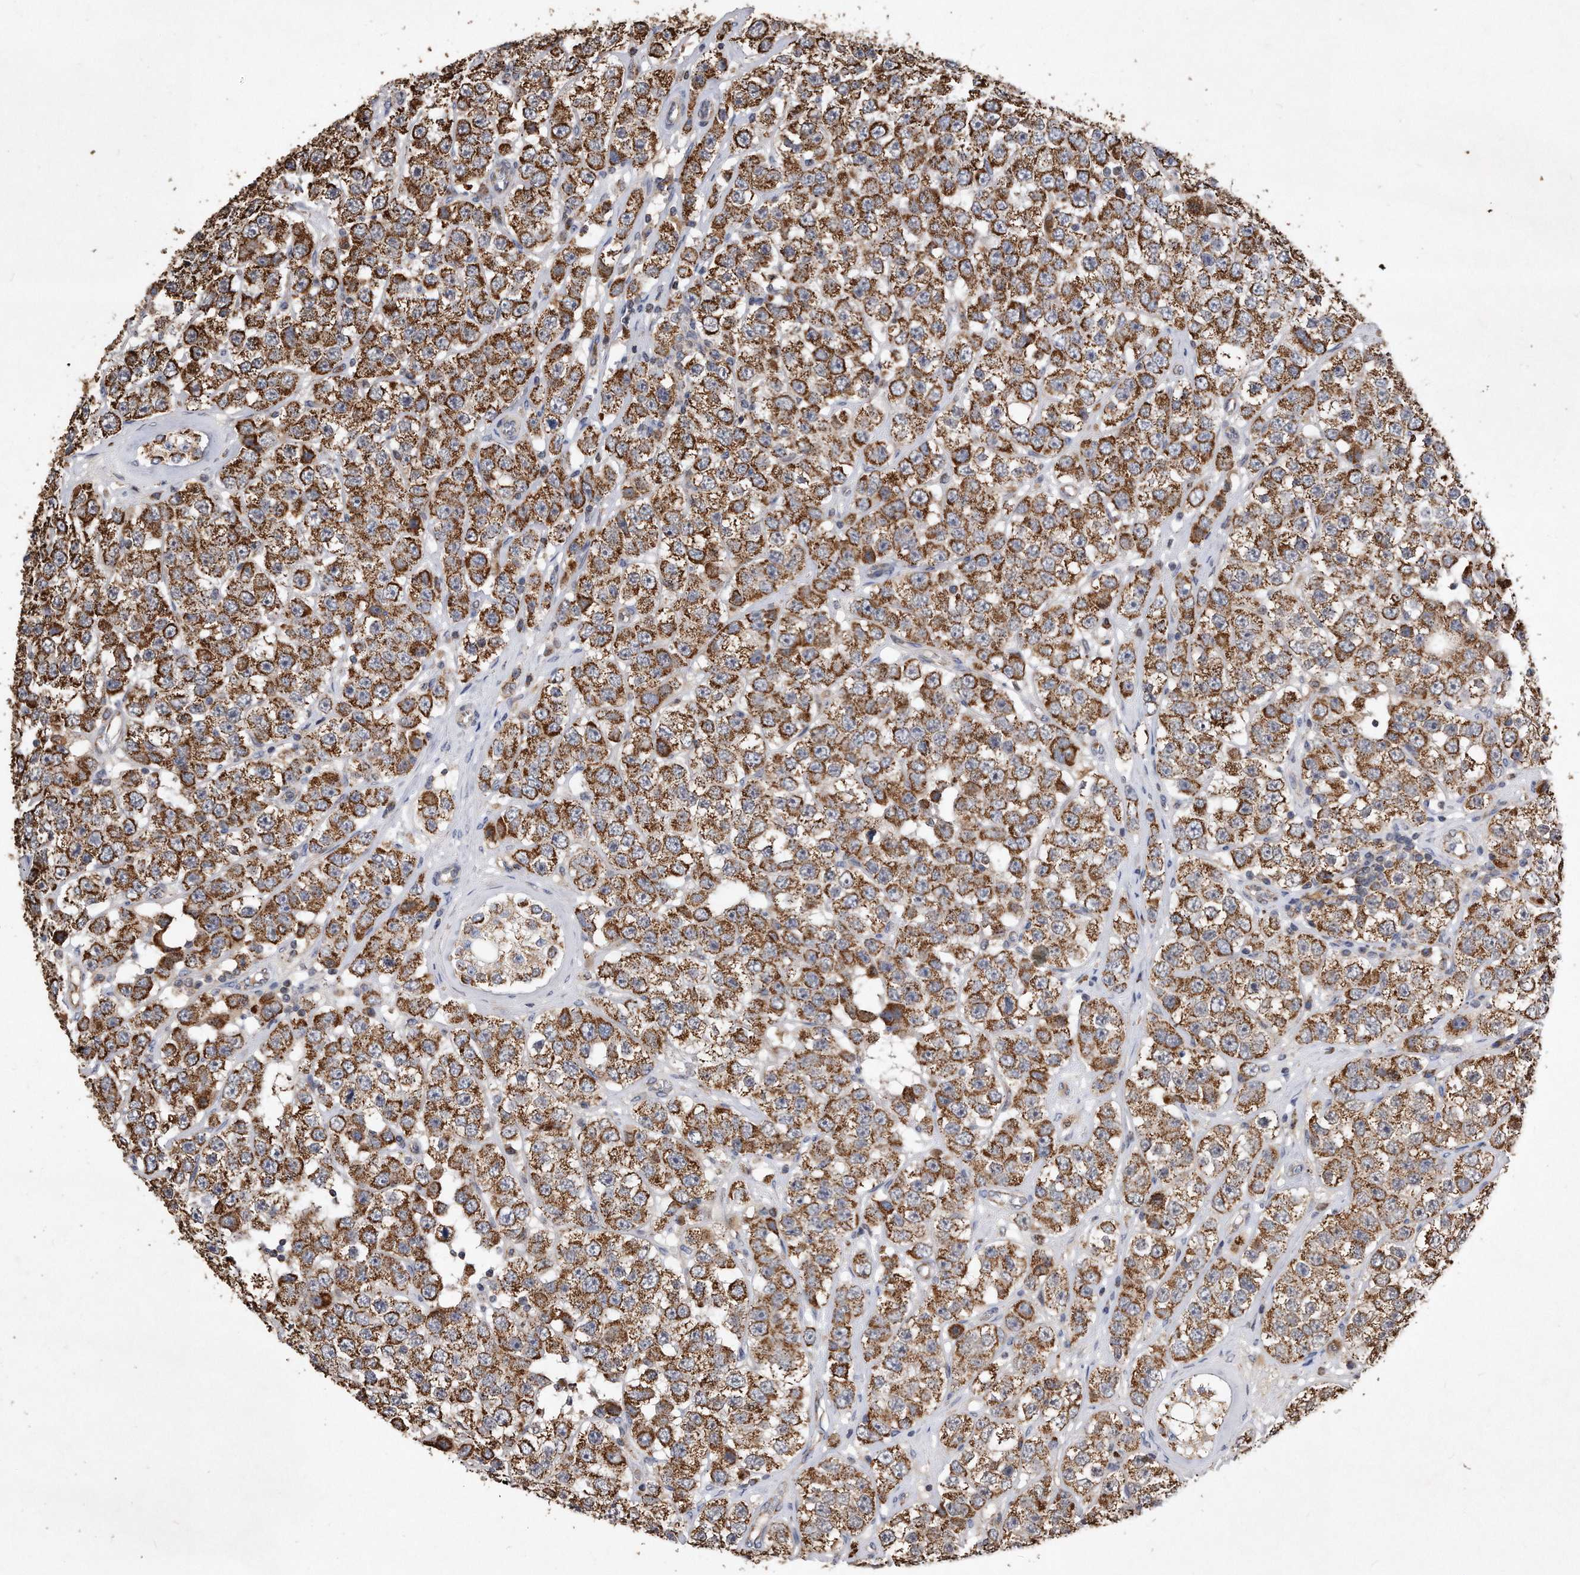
{"staining": {"intensity": "moderate", "quantity": ">75%", "location": "cytoplasmic/membranous"}, "tissue": "testis cancer", "cell_type": "Tumor cells", "image_type": "cancer", "snomed": [{"axis": "morphology", "description": "Seminoma, NOS"}, {"axis": "topography", "description": "Testis"}], "caption": "This photomicrograph reveals seminoma (testis) stained with immunohistochemistry to label a protein in brown. The cytoplasmic/membranous of tumor cells show moderate positivity for the protein. Nuclei are counter-stained blue.", "gene": "PPP5C", "patient": {"sex": "male", "age": 28}}